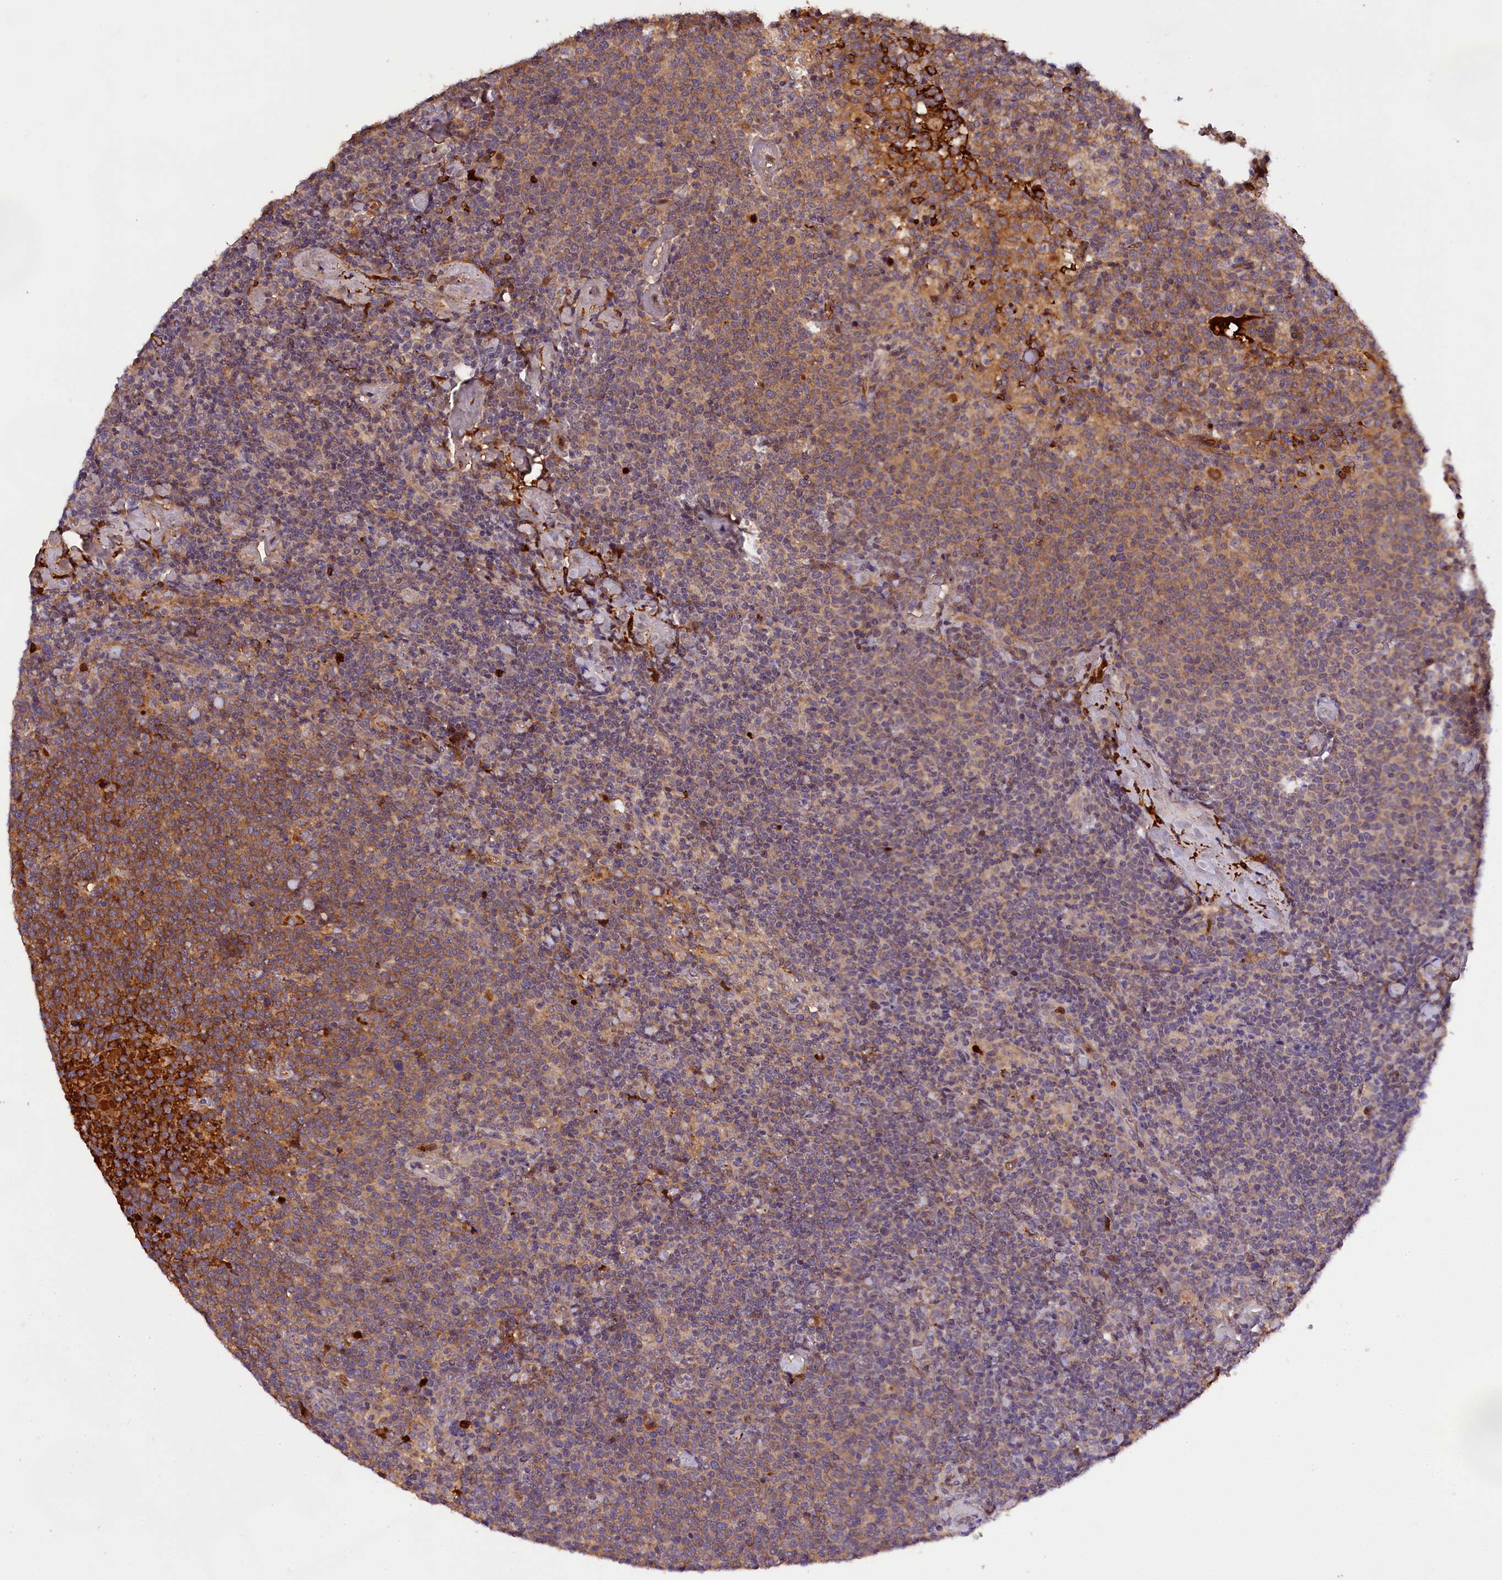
{"staining": {"intensity": "moderate", "quantity": "25%-75%", "location": "cytoplasmic/membranous"}, "tissue": "lymphoma", "cell_type": "Tumor cells", "image_type": "cancer", "snomed": [{"axis": "morphology", "description": "Malignant lymphoma, non-Hodgkin's type, High grade"}, {"axis": "topography", "description": "Lymph node"}], "caption": "Immunohistochemistry (IHC) staining of high-grade malignant lymphoma, non-Hodgkin's type, which exhibits medium levels of moderate cytoplasmic/membranous staining in approximately 25%-75% of tumor cells indicating moderate cytoplasmic/membranous protein expression. The staining was performed using DAB (brown) for protein detection and nuclei were counterstained in hematoxylin (blue).", "gene": "PHAF1", "patient": {"sex": "male", "age": 61}}